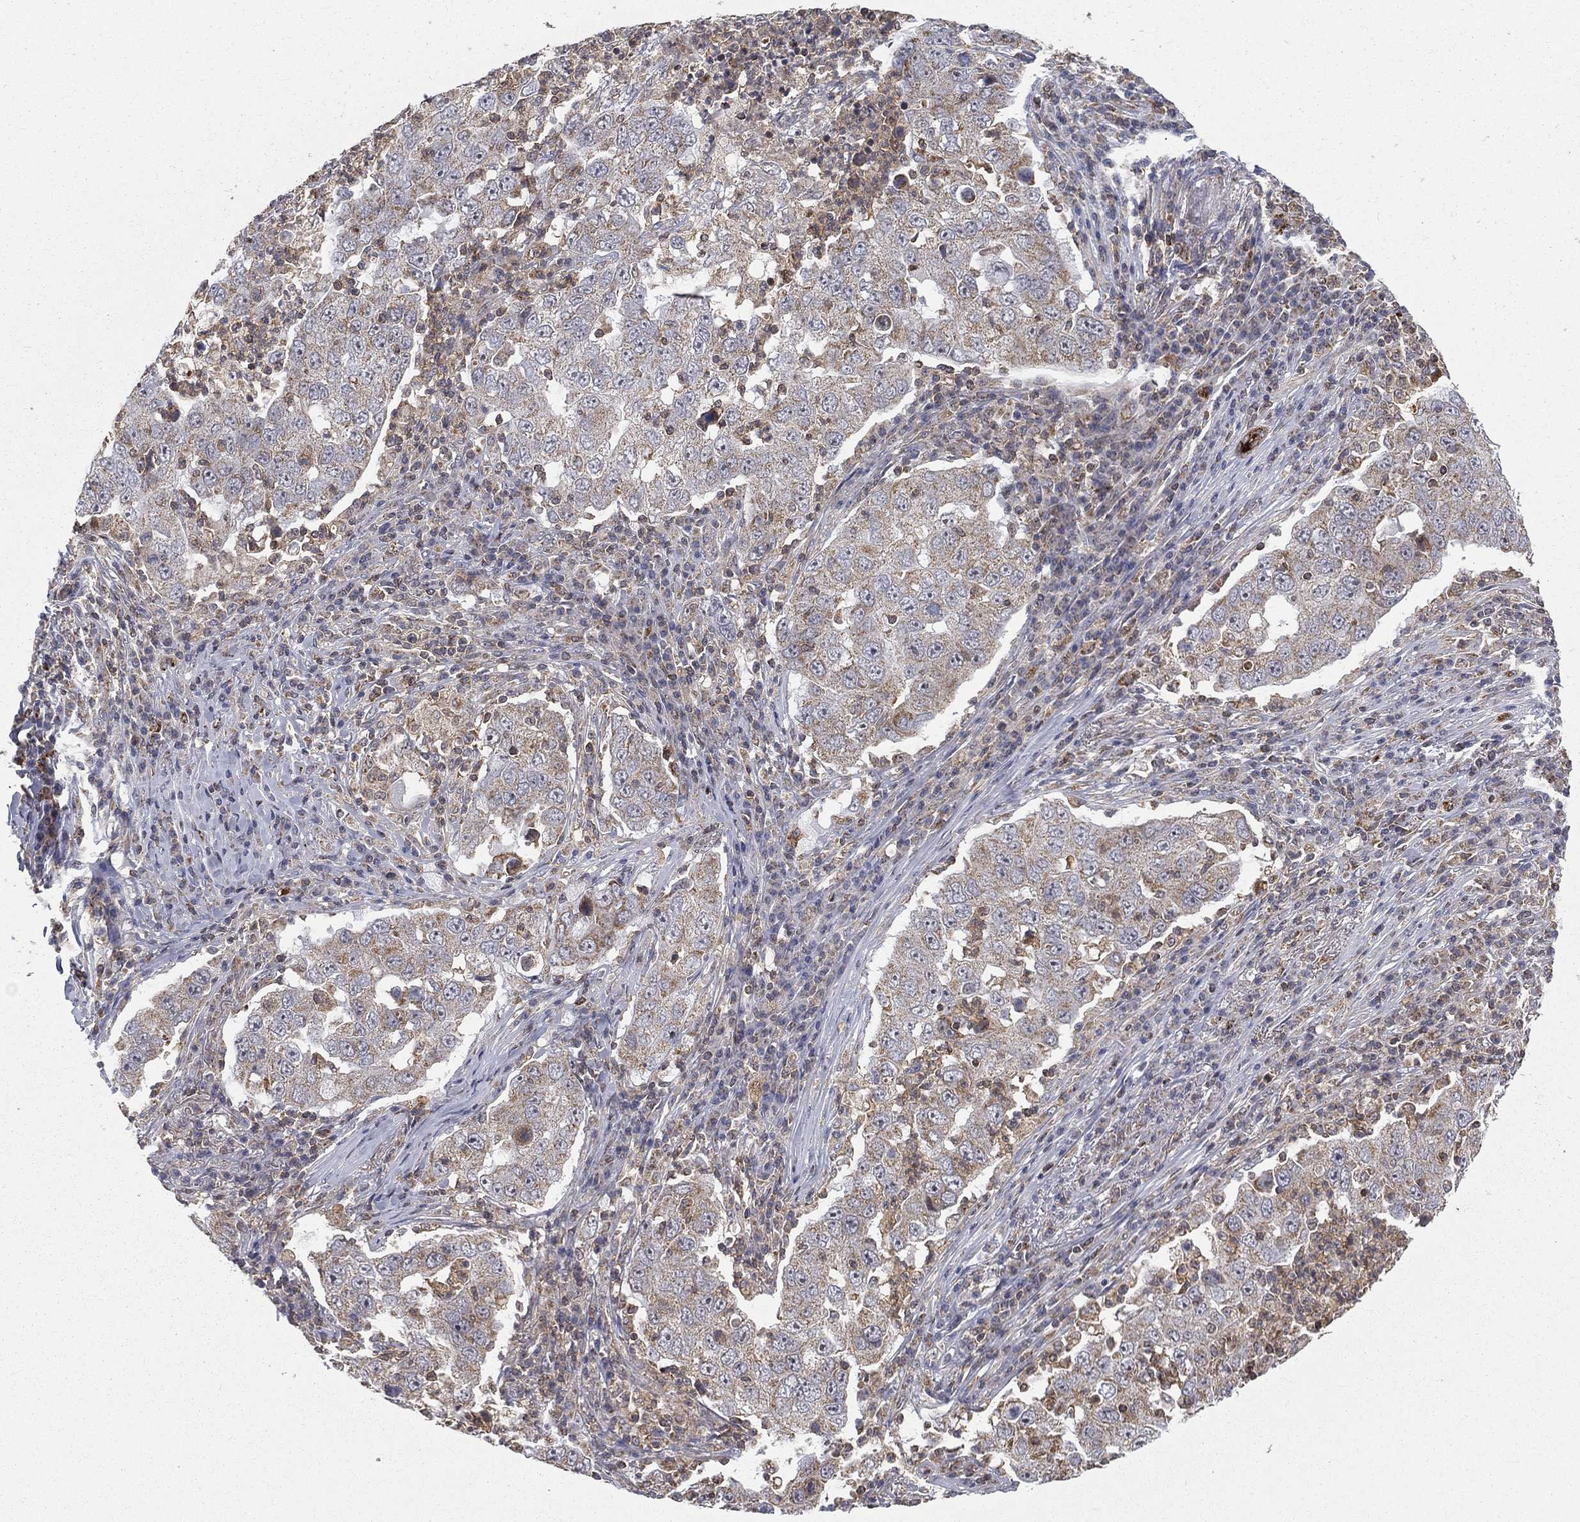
{"staining": {"intensity": "moderate", "quantity": "25%-75%", "location": "cytoplasmic/membranous"}, "tissue": "lung cancer", "cell_type": "Tumor cells", "image_type": "cancer", "snomed": [{"axis": "morphology", "description": "Adenocarcinoma, NOS"}, {"axis": "topography", "description": "Lung"}], "caption": "This is an image of IHC staining of lung cancer, which shows moderate positivity in the cytoplasmic/membranous of tumor cells.", "gene": "RIN3", "patient": {"sex": "male", "age": 73}}